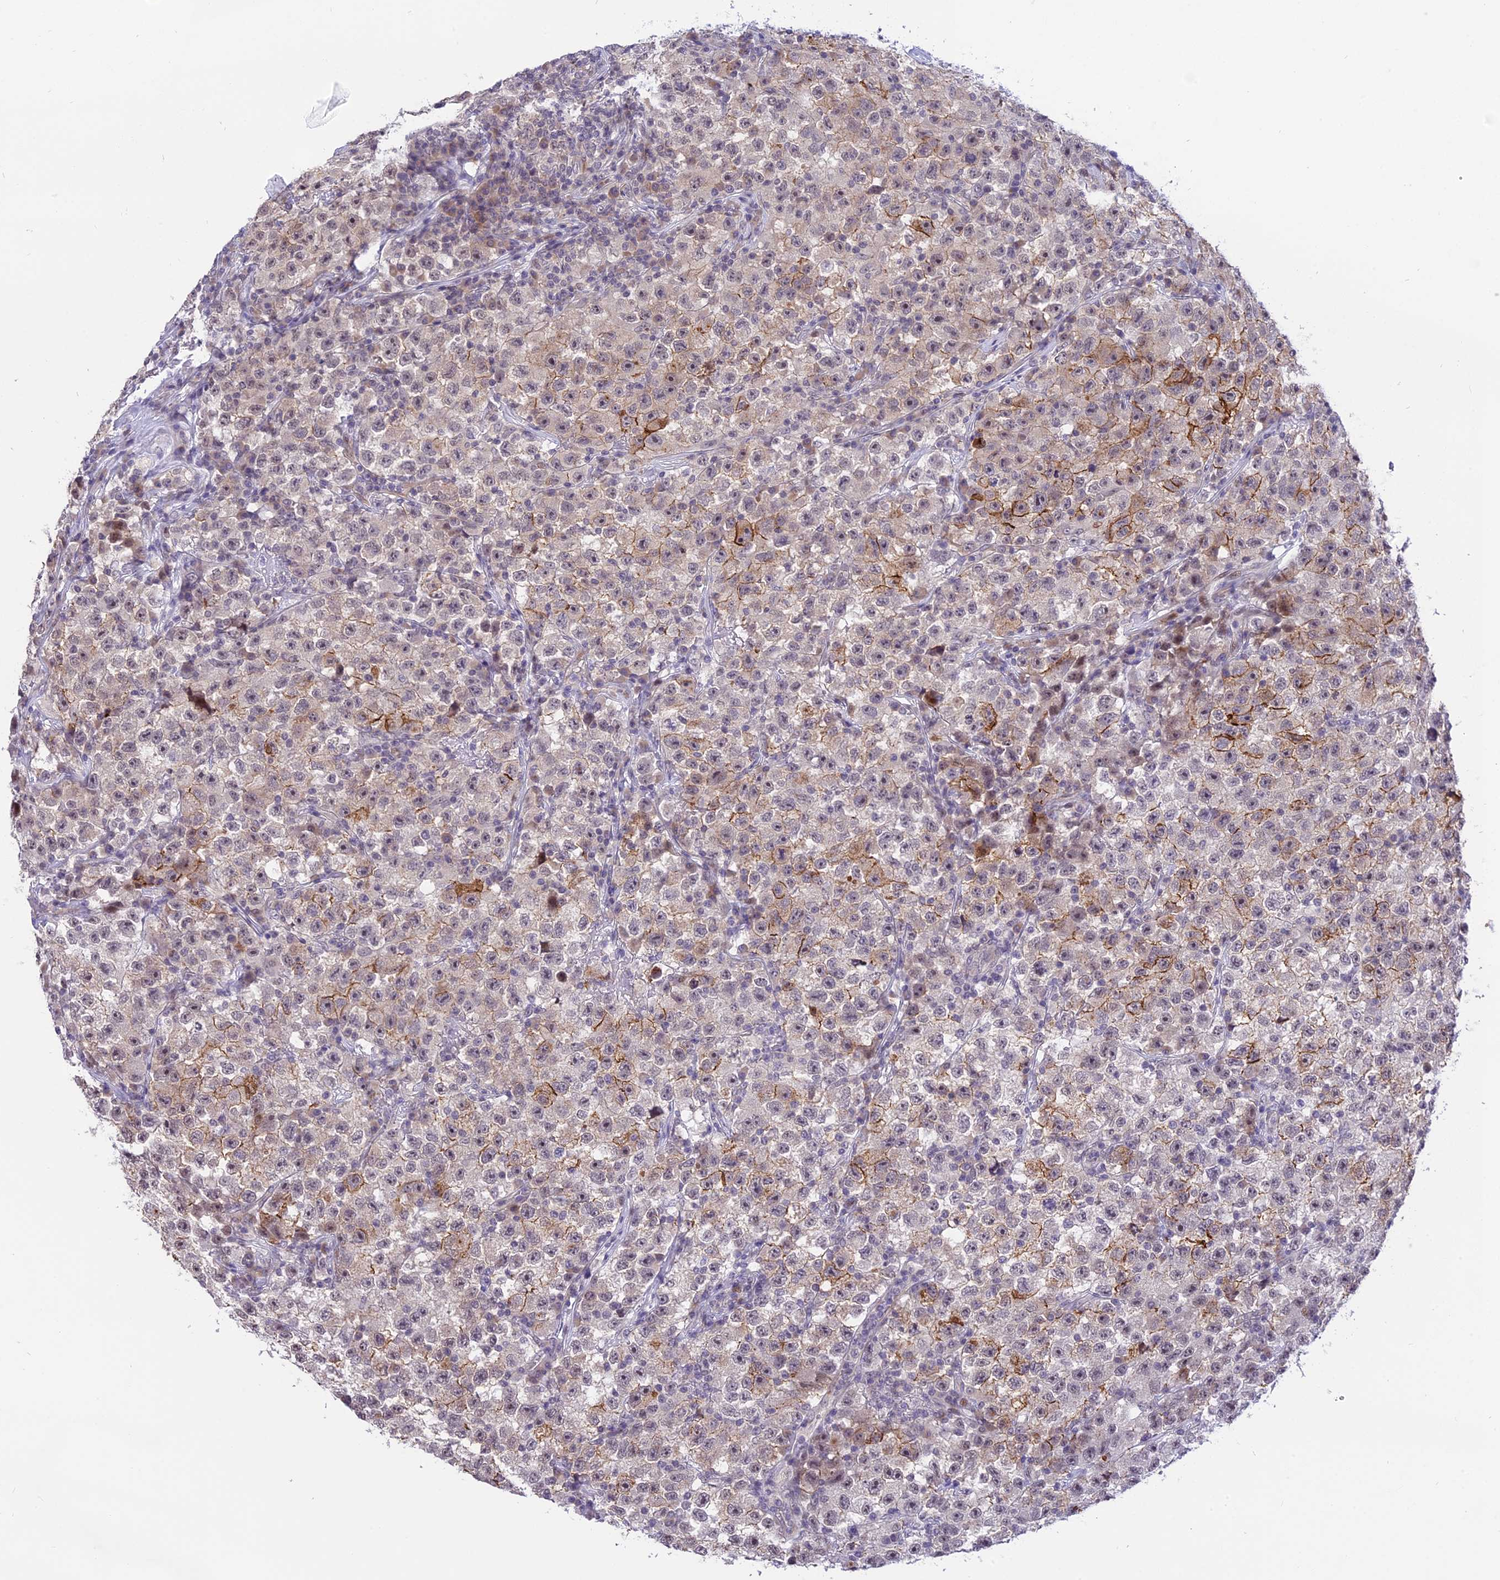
{"staining": {"intensity": "moderate", "quantity": "<25%", "location": "cytoplasmic/membranous"}, "tissue": "testis cancer", "cell_type": "Tumor cells", "image_type": "cancer", "snomed": [{"axis": "morphology", "description": "Seminoma, NOS"}, {"axis": "topography", "description": "Testis"}], "caption": "IHC (DAB) staining of human testis cancer demonstrates moderate cytoplasmic/membranous protein expression in approximately <25% of tumor cells.", "gene": "ZNF837", "patient": {"sex": "male", "age": 22}}